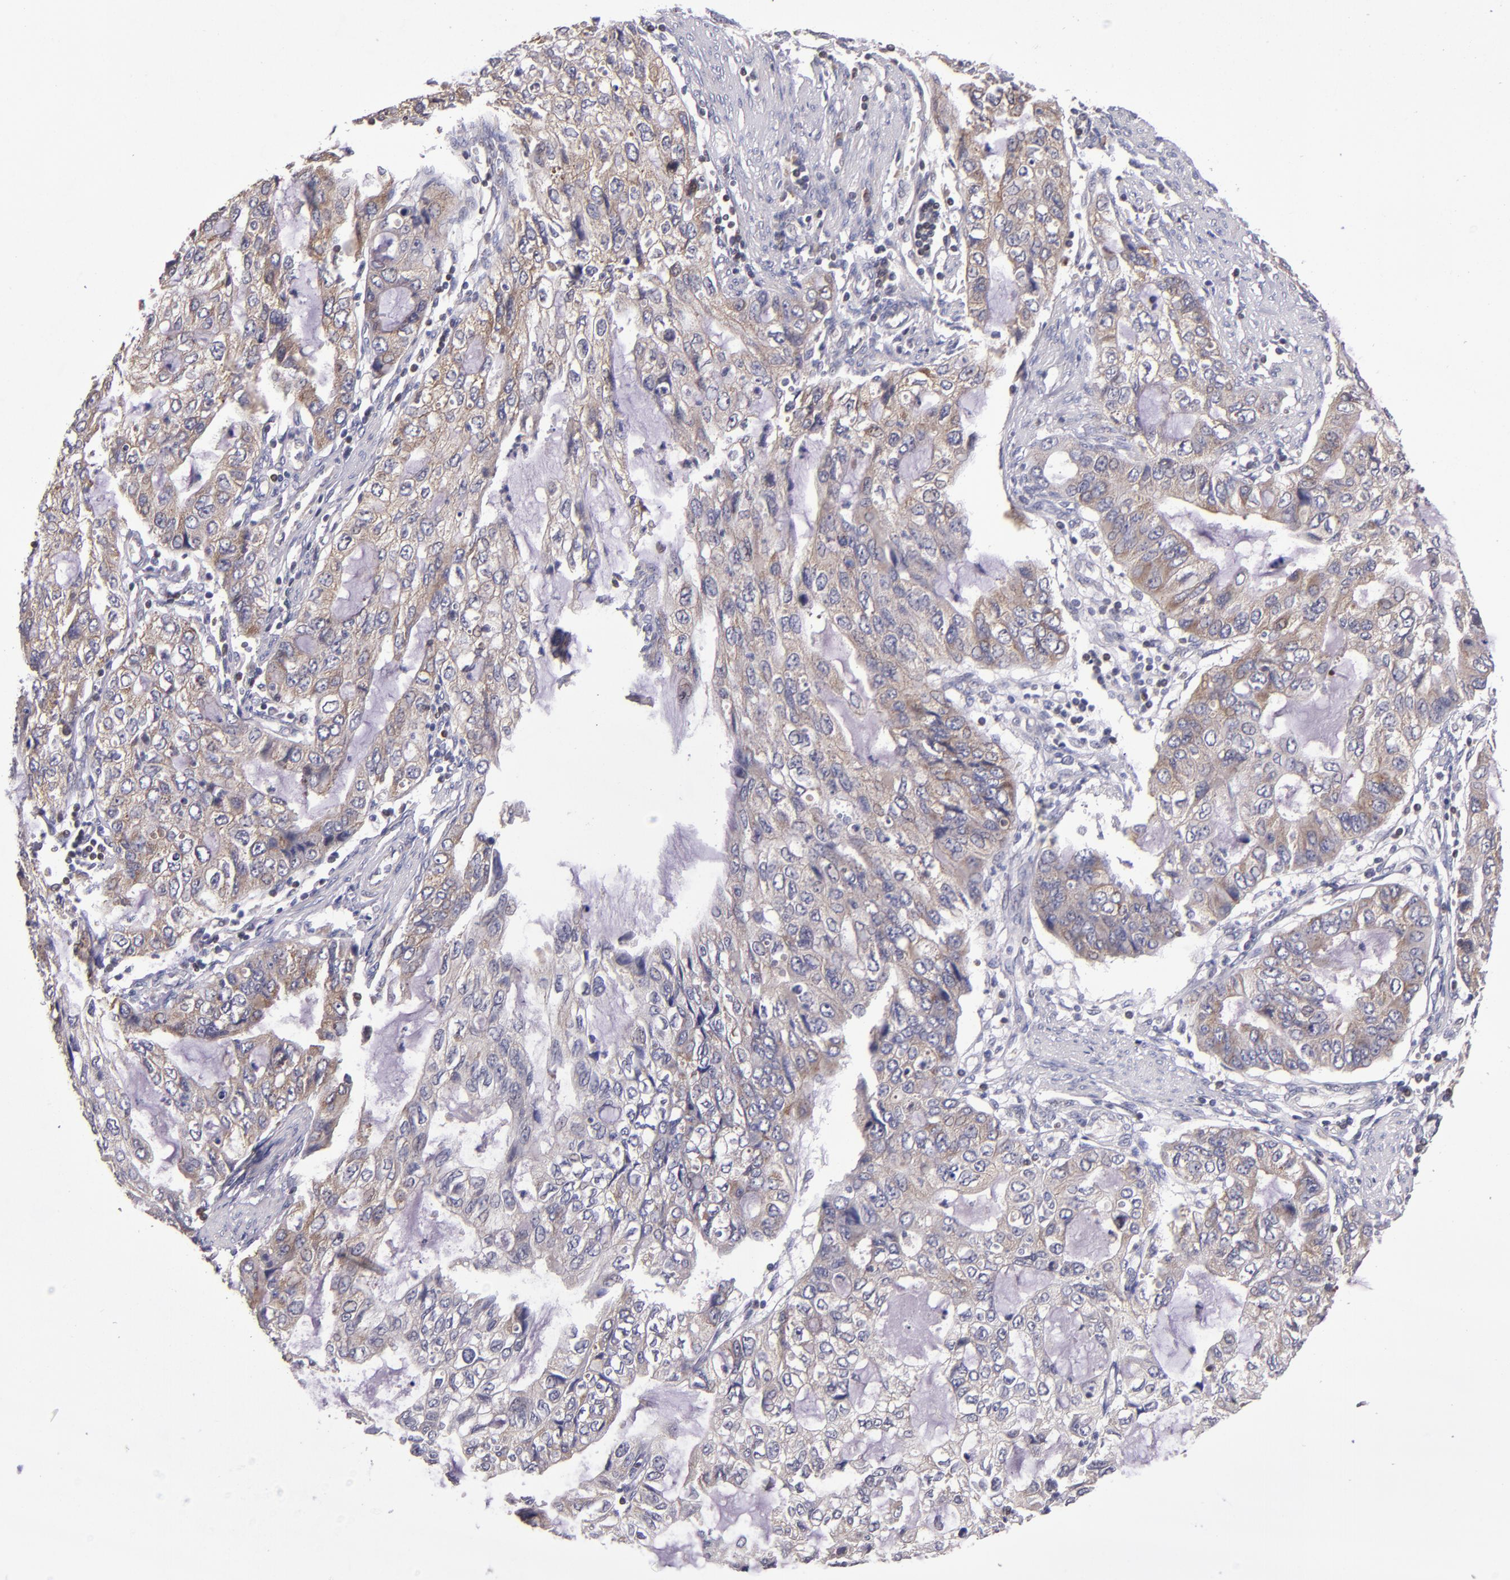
{"staining": {"intensity": "moderate", "quantity": ">75%", "location": "cytoplasmic/membranous"}, "tissue": "stomach cancer", "cell_type": "Tumor cells", "image_type": "cancer", "snomed": [{"axis": "morphology", "description": "Adenocarcinoma, NOS"}, {"axis": "topography", "description": "Stomach, upper"}], "caption": "This image reveals stomach cancer (adenocarcinoma) stained with IHC to label a protein in brown. The cytoplasmic/membranous of tumor cells show moderate positivity for the protein. Nuclei are counter-stained blue.", "gene": "EIF4ENIF1", "patient": {"sex": "female", "age": 52}}